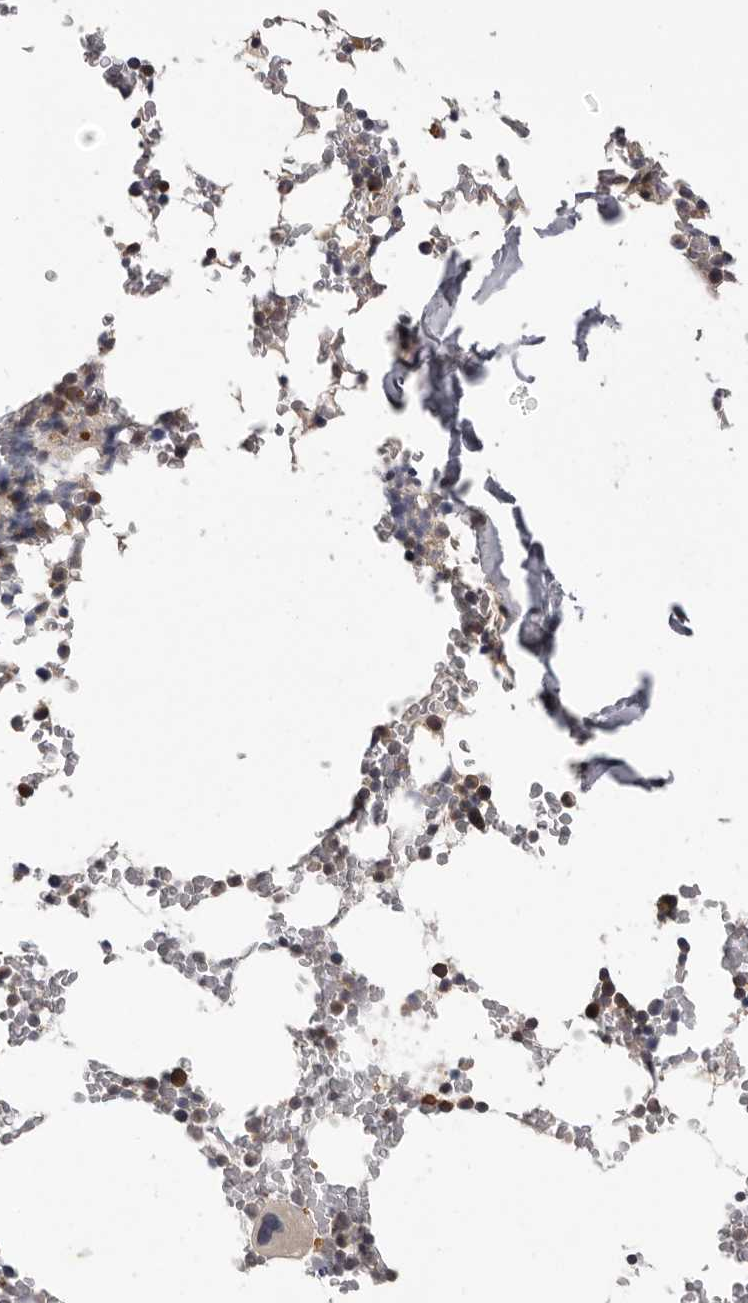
{"staining": {"intensity": "moderate", "quantity": "25%-75%", "location": "cytoplasmic/membranous"}, "tissue": "bone marrow", "cell_type": "Hematopoietic cells", "image_type": "normal", "snomed": [{"axis": "morphology", "description": "Normal tissue, NOS"}, {"axis": "topography", "description": "Bone marrow"}], "caption": "Hematopoietic cells exhibit medium levels of moderate cytoplasmic/membranous expression in approximately 25%-75% of cells in normal bone marrow. Immunohistochemistry stains the protein of interest in brown and the nuclei are stained blue.", "gene": "VPS37A", "patient": {"sex": "male", "age": 58}}